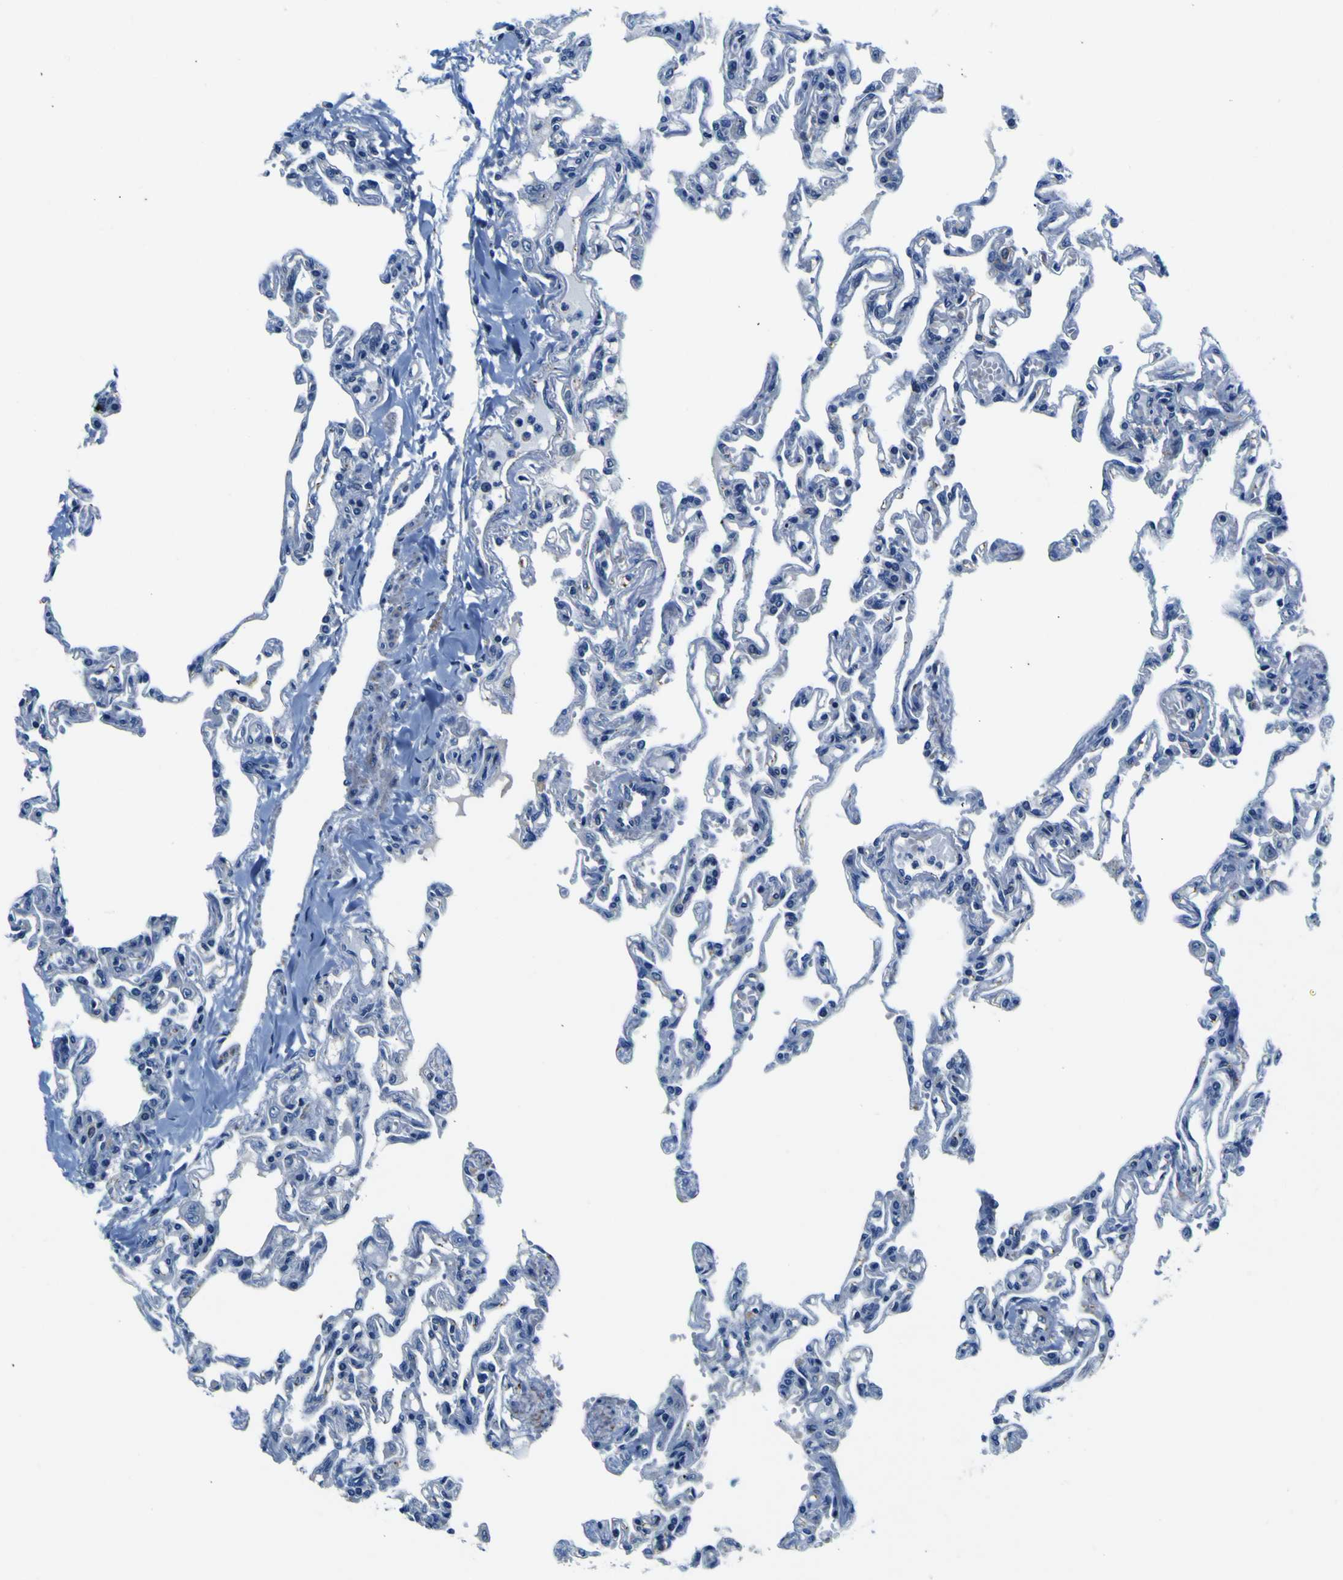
{"staining": {"intensity": "weak", "quantity": "<25%", "location": "cytoplasmic/membranous"}, "tissue": "lung", "cell_type": "Alveolar cells", "image_type": "normal", "snomed": [{"axis": "morphology", "description": "Normal tissue, NOS"}, {"axis": "topography", "description": "Lung"}], "caption": "Immunohistochemistry micrograph of unremarkable lung: lung stained with DAB (3,3'-diaminobenzidine) reveals no significant protein expression in alveolar cells.", "gene": "AGAP3", "patient": {"sex": "male", "age": 21}}